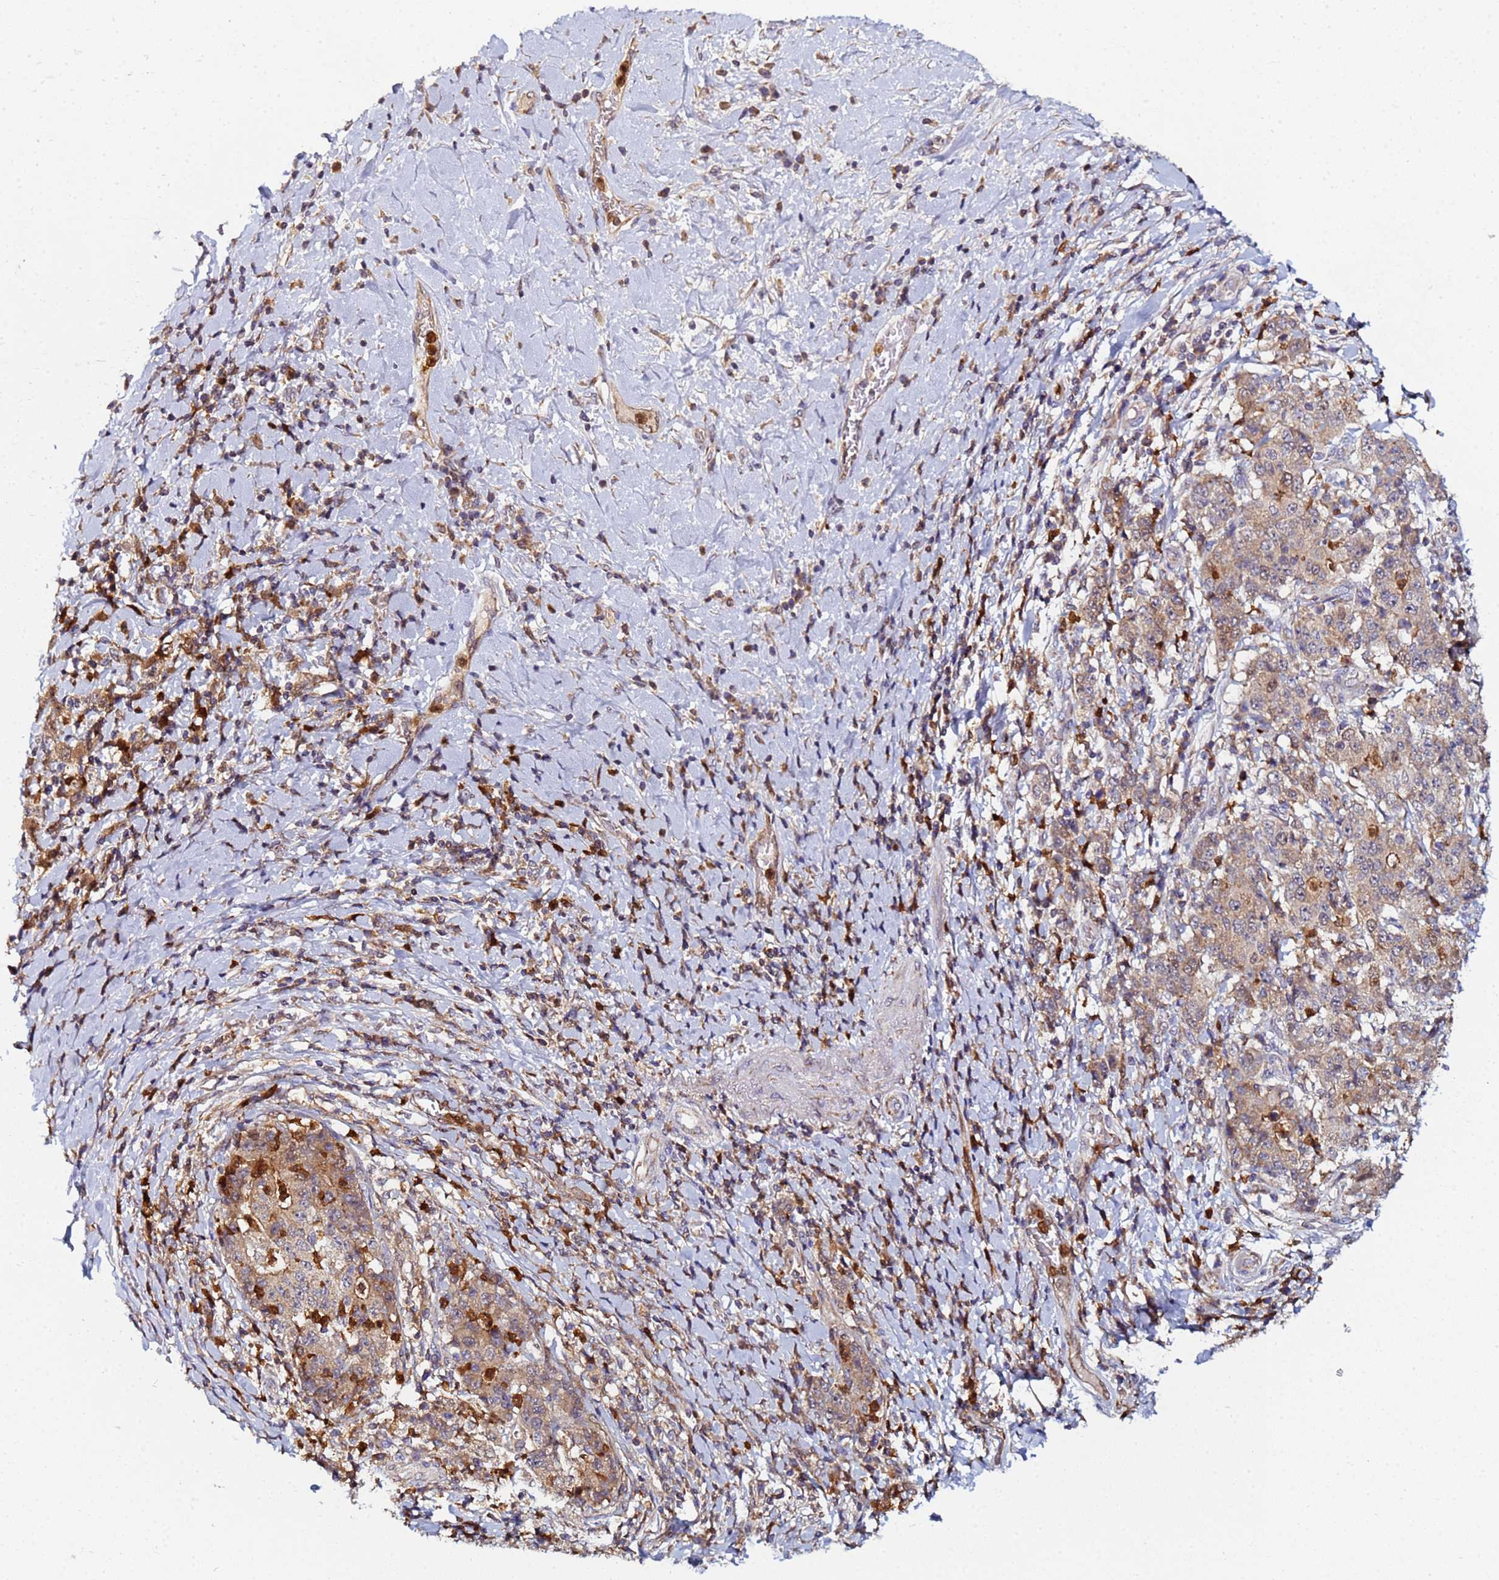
{"staining": {"intensity": "weak", "quantity": ">75%", "location": "cytoplasmic/membranous"}, "tissue": "stomach cancer", "cell_type": "Tumor cells", "image_type": "cancer", "snomed": [{"axis": "morphology", "description": "Normal tissue, NOS"}, {"axis": "morphology", "description": "Adenocarcinoma, NOS"}, {"axis": "topography", "description": "Stomach, upper"}, {"axis": "topography", "description": "Stomach"}], "caption": "Brown immunohistochemical staining in stomach adenocarcinoma demonstrates weak cytoplasmic/membranous staining in about >75% of tumor cells.", "gene": "CCDC127", "patient": {"sex": "male", "age": 59}}